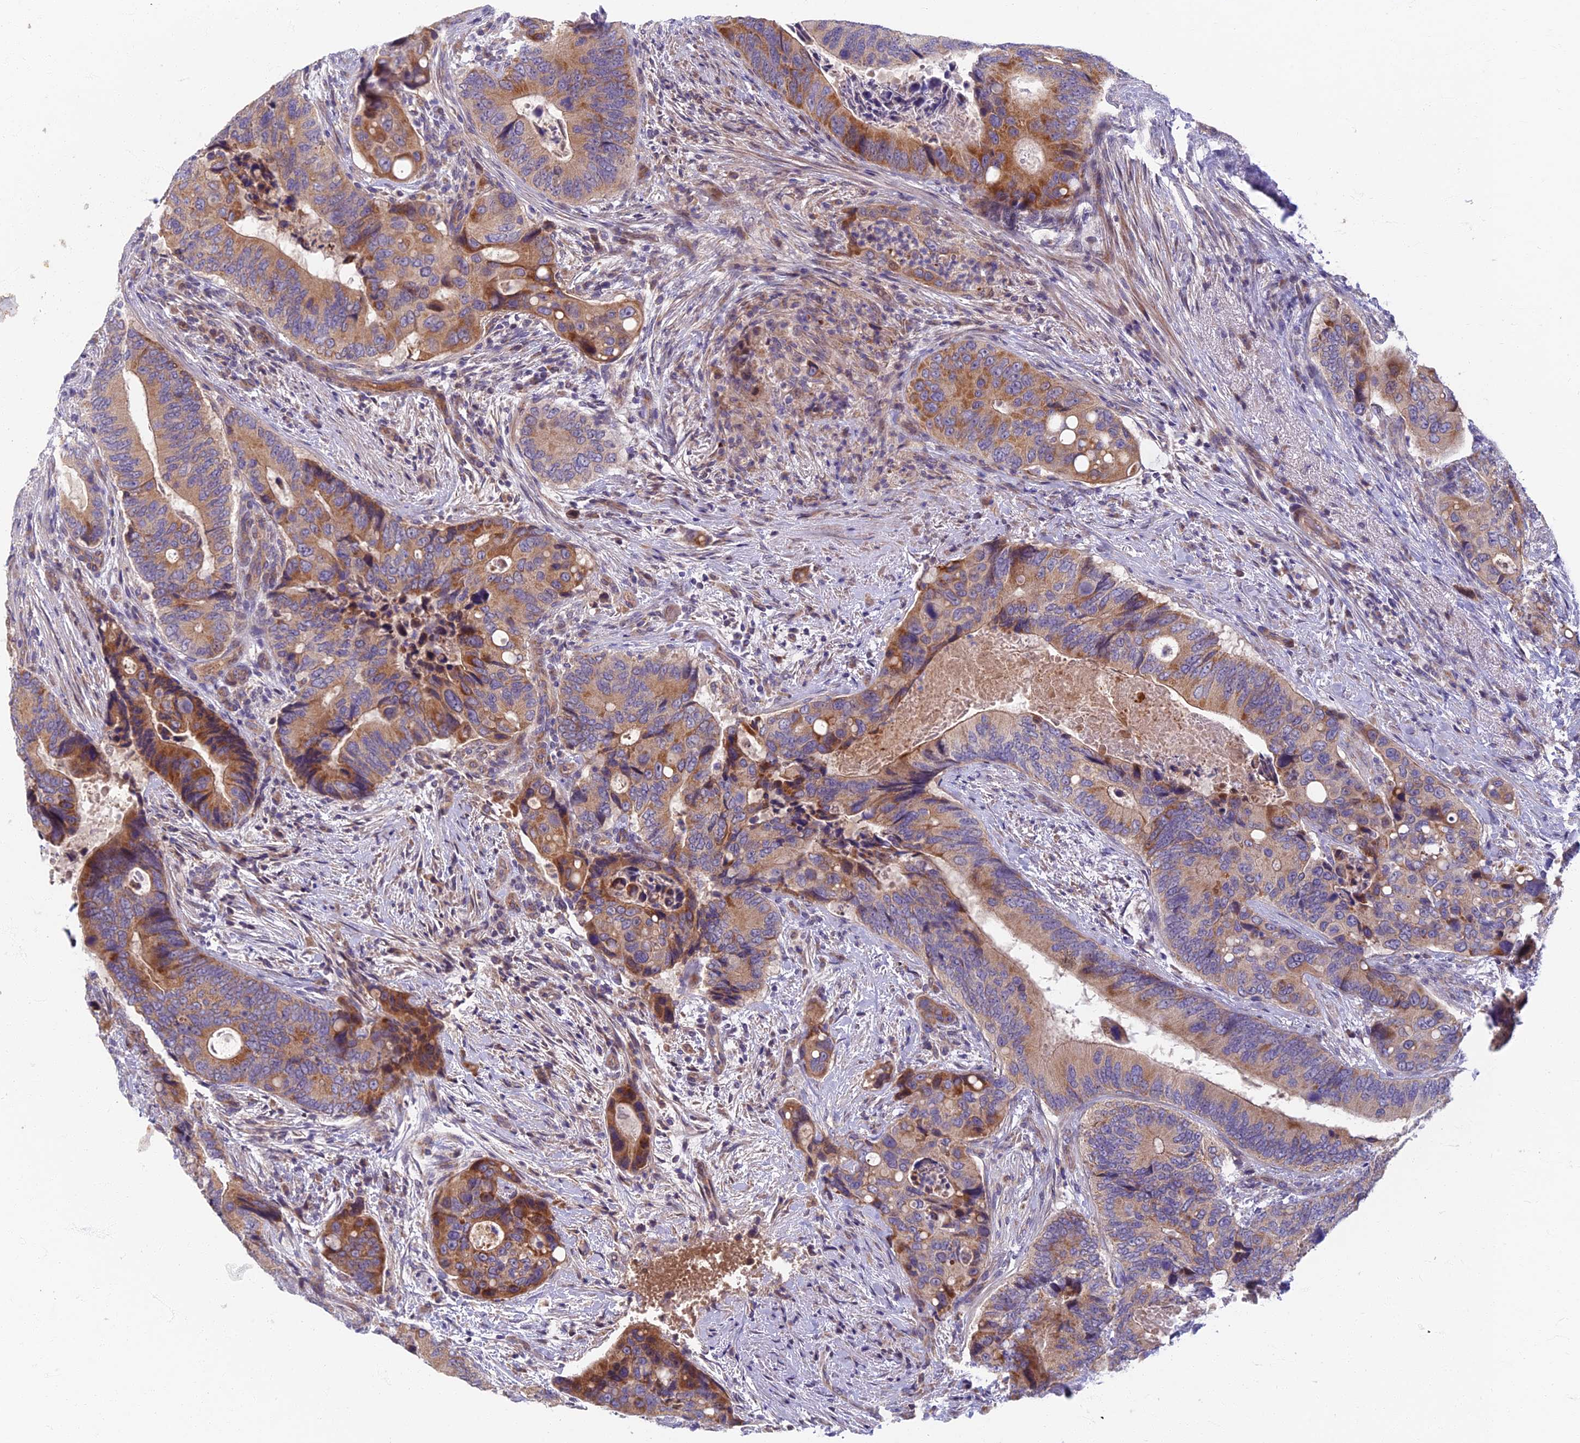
{"staining": {"intensity": "moderate", "quantity": "25%-75%", "location": "cytoplasmic/membranous"}, "tissue": "colorectal cancer", "cell_type": "Tumor cells", "image_type": "cancer", "snomed": [{"axis": "morphology", "description": "Adenocarcinoma, NOS"}, {"axis": "topography", "description": "Colon"}], "caption": "Tumor cells reveal medium levels of moderate cytoplasmic/membranous staining in approximately 25%-75% of cells in adenocarcinoma (colorectal). The protein of interest is shown in brown color, while the nuclei are stained blue.", "gene": "SOGA1", "patient": {"sex": "male", "age": 84}}